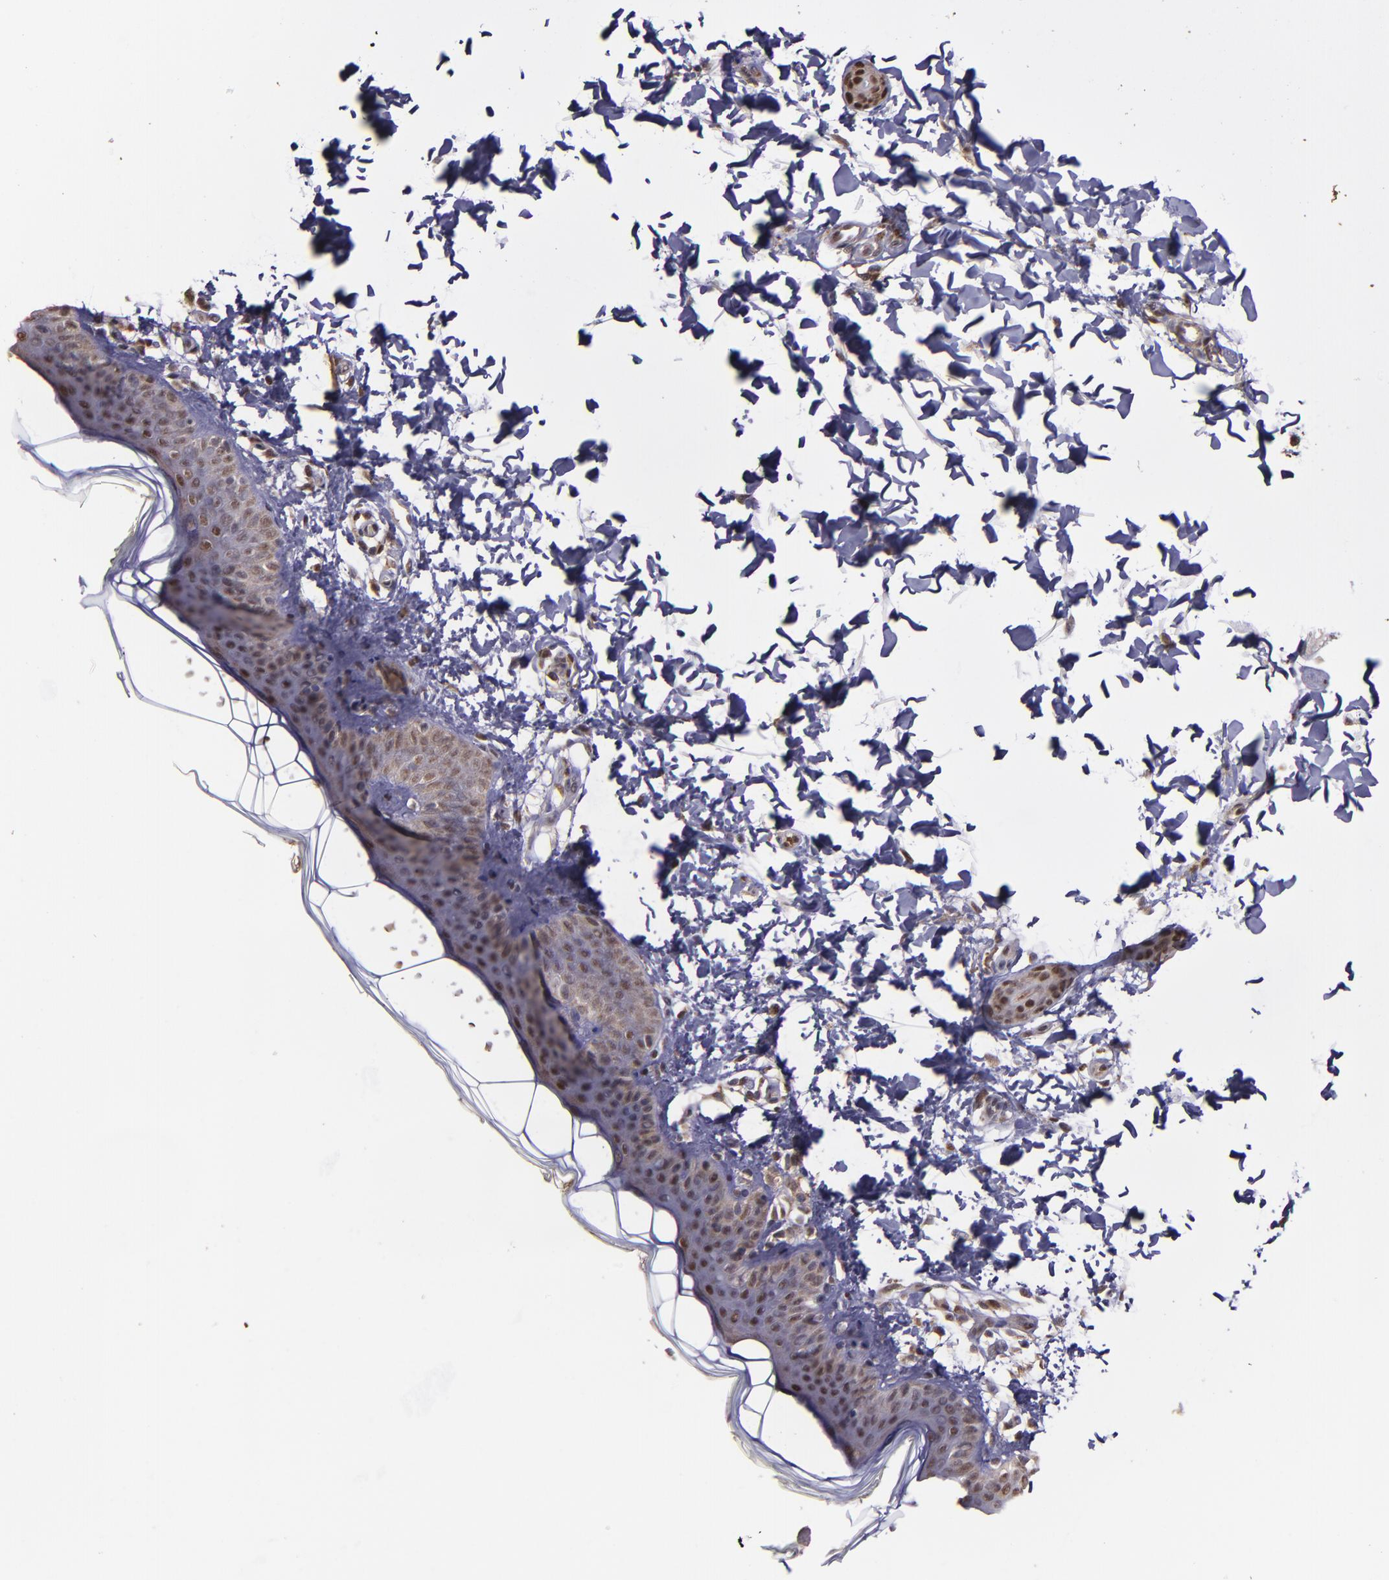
{"staining": {"intensity": "moderate", "quantity": ">75%", "location": "nuclear"}, "tissue": "skin", "cell_type": "Fibroblasts", "image_type": "normal", "snomed": [{"axis": "morphology", "description": "Normal tissue, NOS"}, {"axis": "topography", "description": "Skin"}], "caption": "A histopathology image showing moderate nuclear positivity in approximately >75% of fibroblasts in unremarkable skin, as visualized by brown immunohistochemical staining.", "gene": "SERPINF2", "patient": {"sex": "female", "age": 4}}